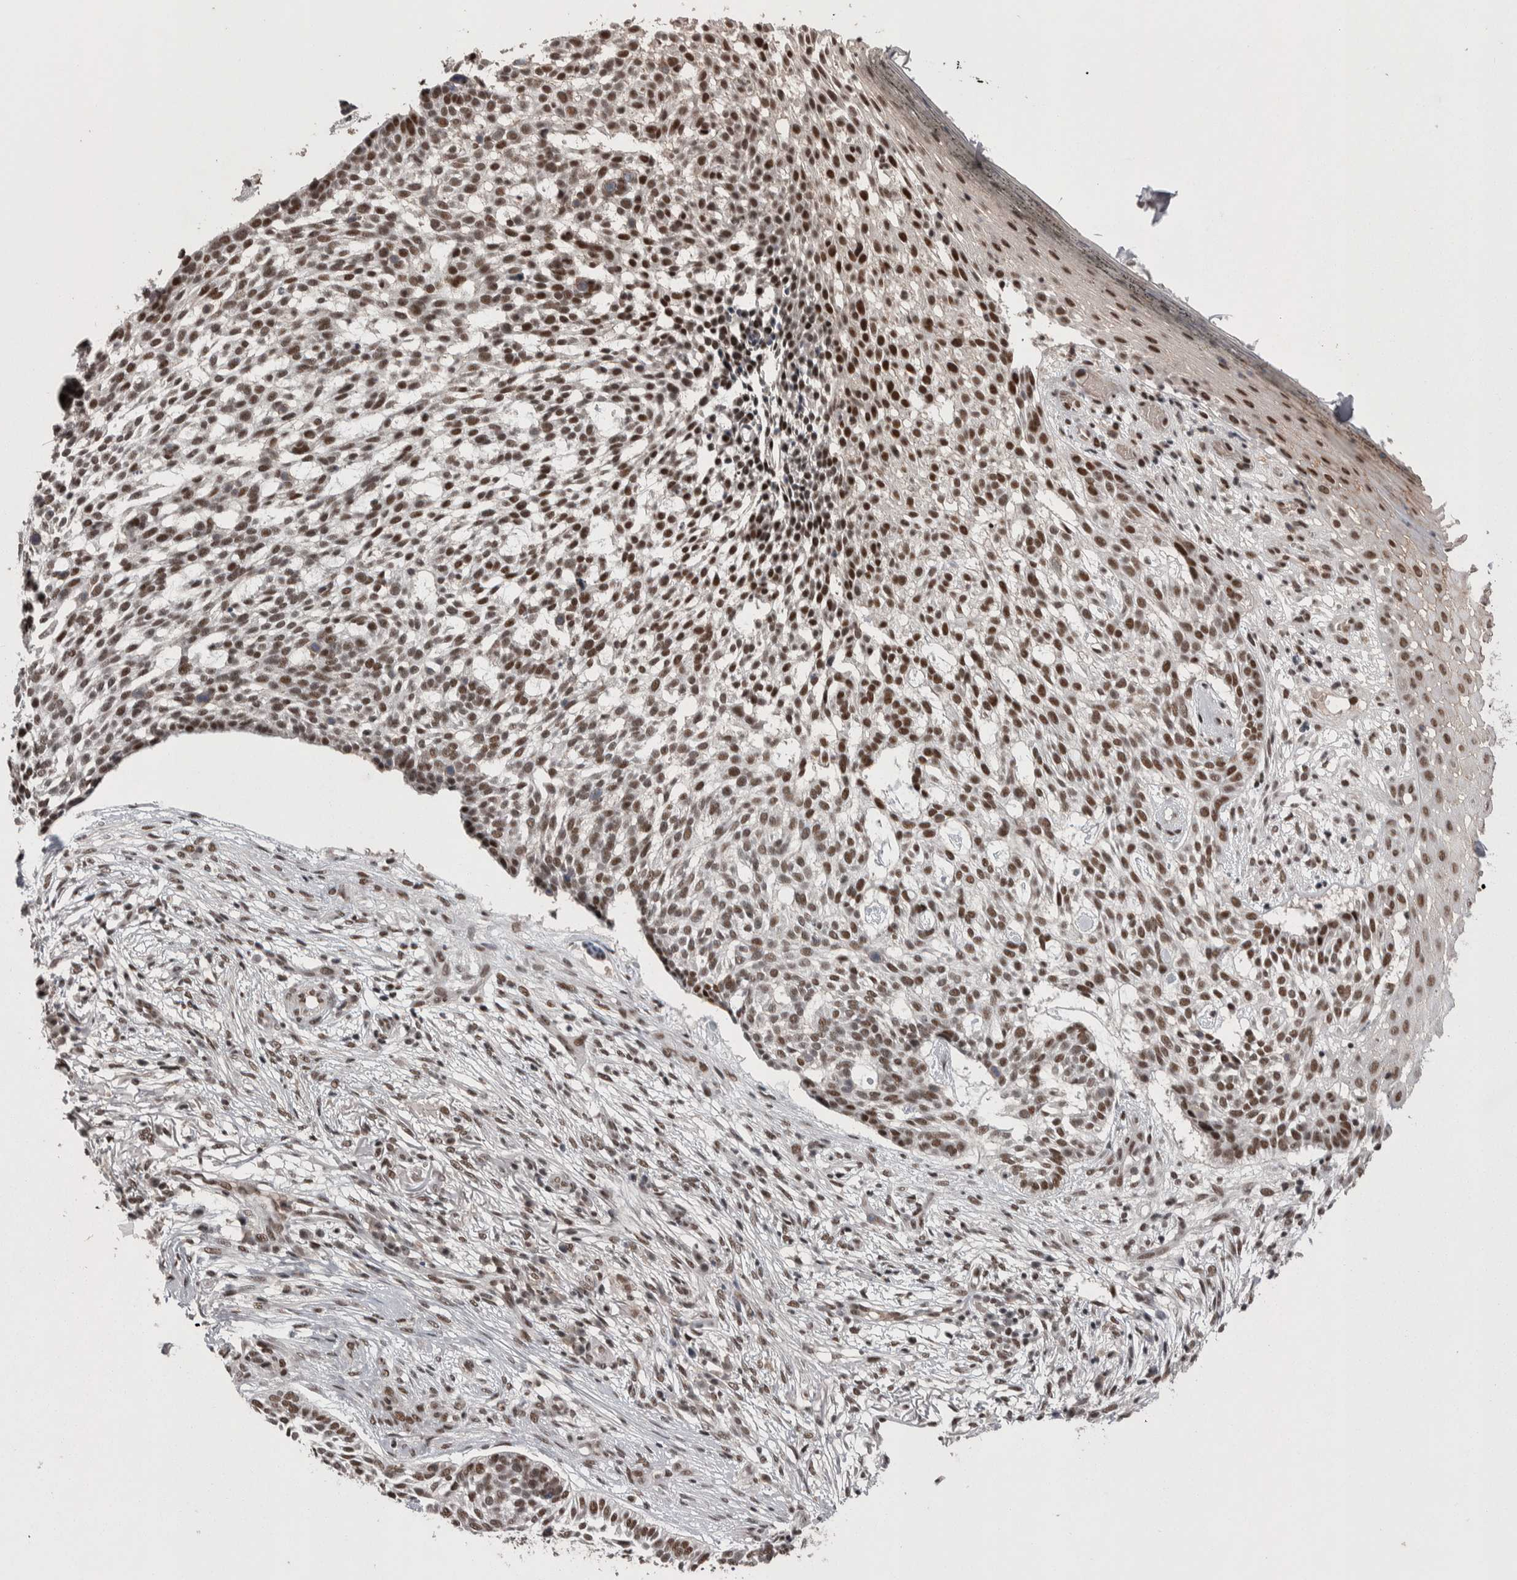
{"staining": {"intensity": "moderate", "quantity": ">75%", "location": "nuclear"}, "tissue": "skin cancer", "cell_type": "Tumor cells", "image_type": "cancer", "snomed": [{"axis": "morphology", "description": "Basal cell carcinoma"}, {"axis": "topography", "description": "Skin"}], "caption": "Protein expression analysis of human skin cancer (basal cell carcinoma) reveals moderate nuclear staining in about >75% of tumor cells.", "gene": "DMTF1", "patient": {"sex": "female", "age": 64}}